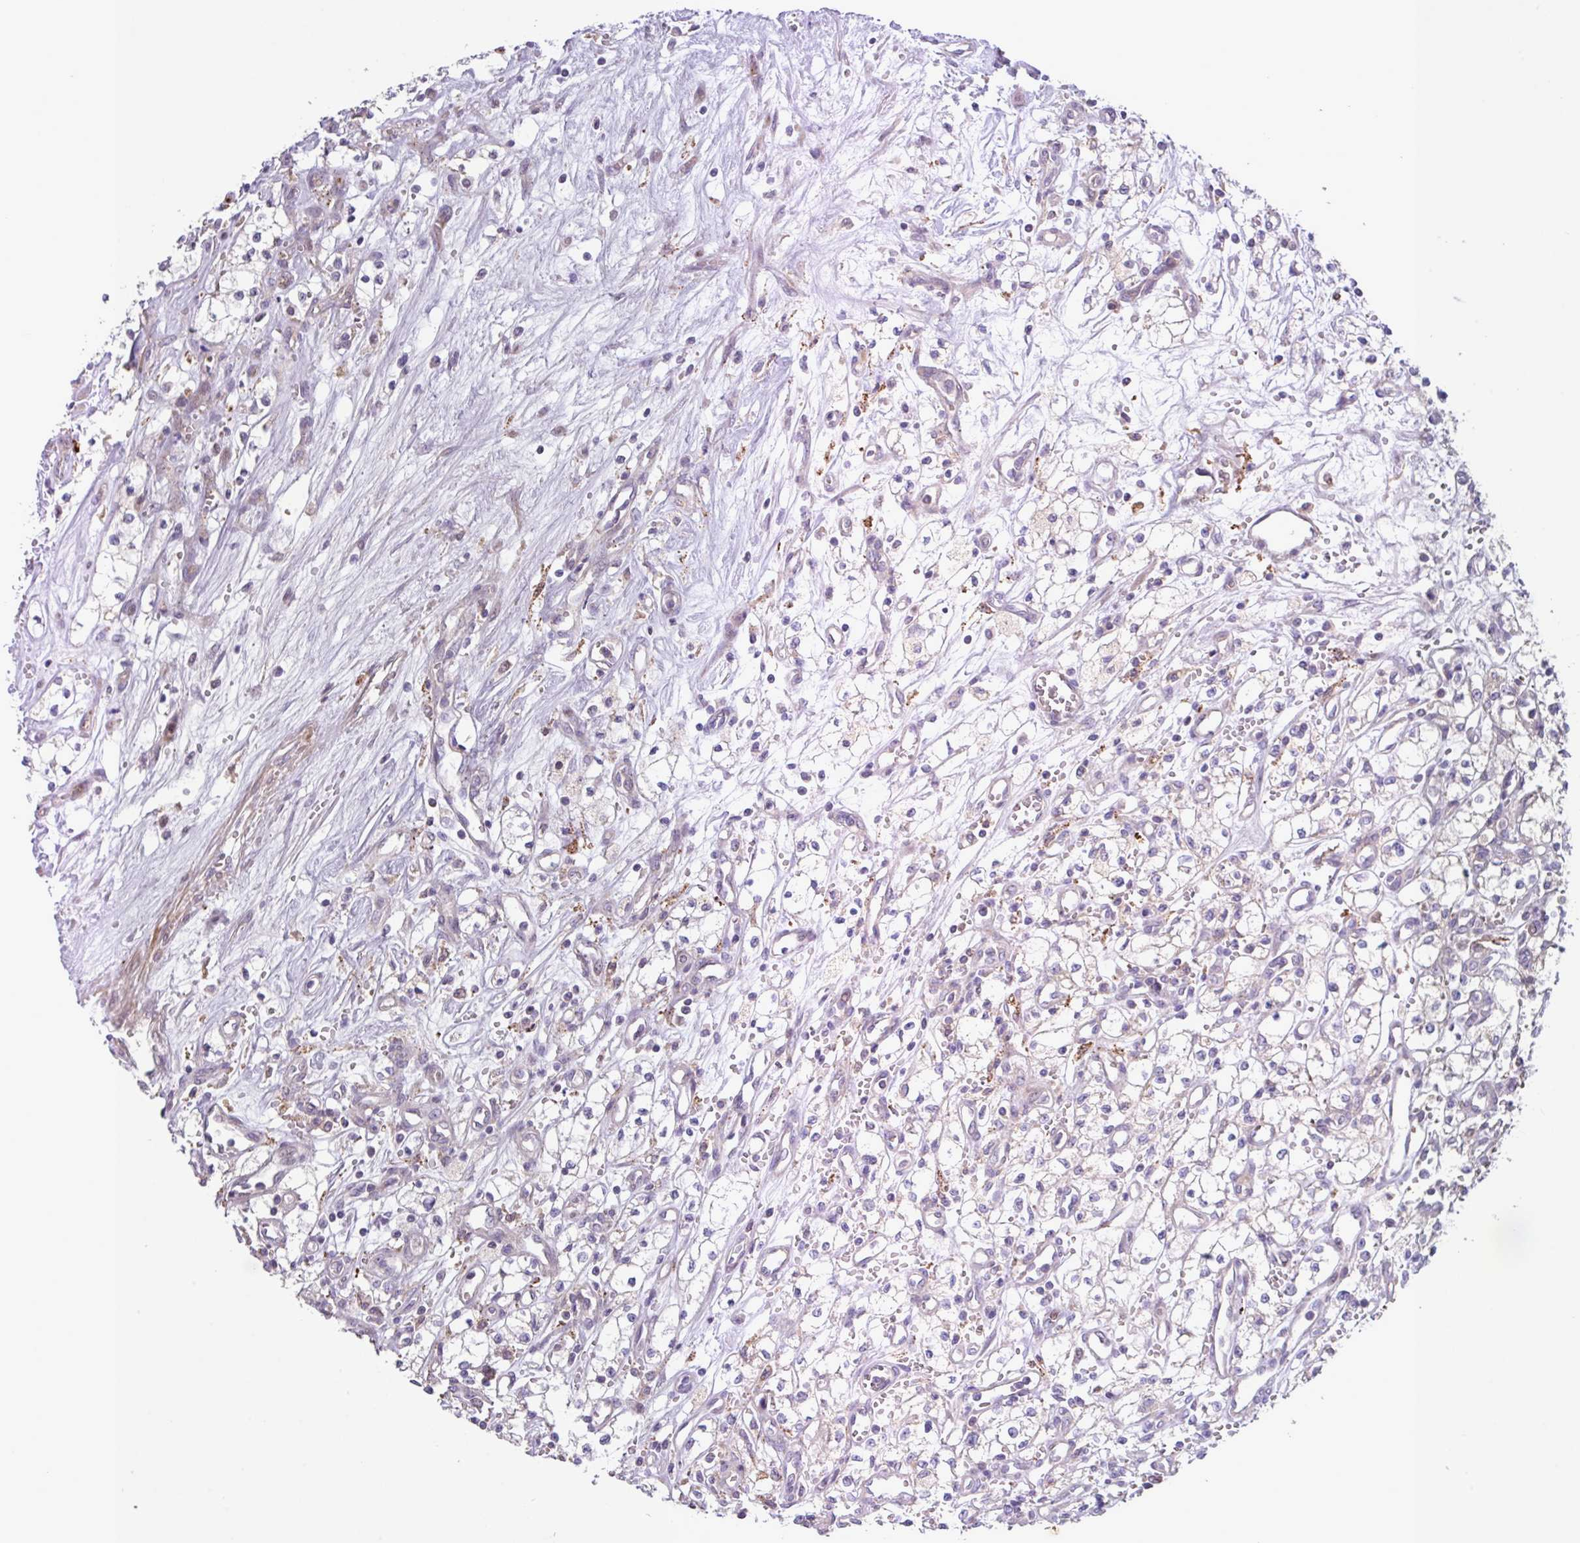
{"staining": {"intensity": "negative", "quantity": "none", "location": "none"}, "tissue": "renal cancer", "cell_type": "Tumor cells", "image_type": "cancer", "snomed": [{"axis": "morphology", "description": "Adenocarcinoma, NOS"}, {"axis": "topography", "description": "Kidney"}], "caption": "High magnification brightfield microscopy of adenocarcinoma (renal) stained with DAB (brown) and counterstained with hematoxylin (blue): tumor cells show no significant positivity.", "gene": "IQCJ", "patient": {"sex": "male", "age": 59}}